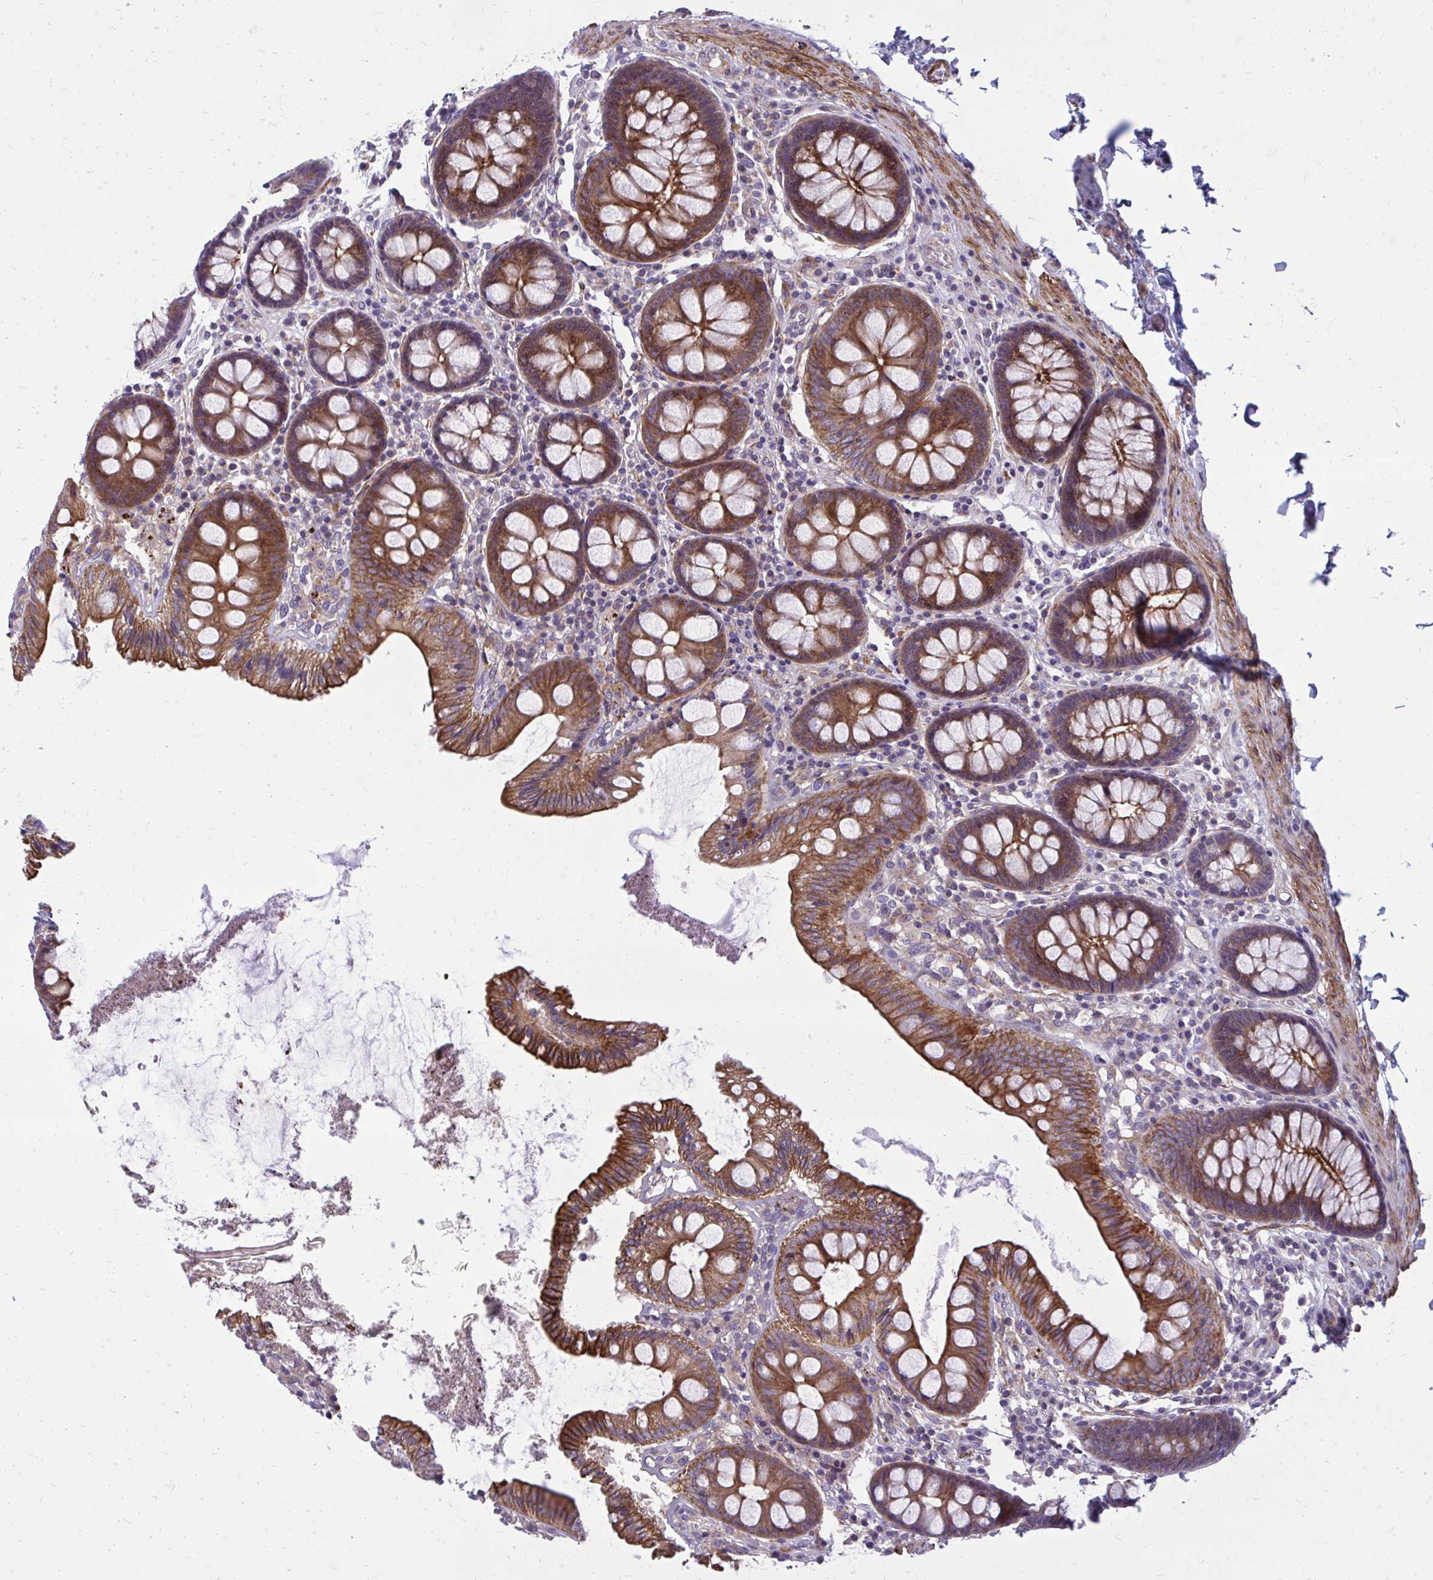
{"staining": {"intensity": "moderate", "quantity": ">75%", "location": "cytoplasmic/membranous"}, "tissue": "colon", "cell_type": "Endothelial cells", "image_type": "normal", "snomed": [{"axis": "morphology", "description": "Normal tissue, NOS"}, {"axis": "topography", "description": "Colon"}], "caption": "Endothelial cells reveal medium levels of moderate cytoplasmic/membranous positivity in approximately >75% of cells in unremarkable colon. Nuclei are stained in blue.", "gene": "FAP", "patient": {"sex": "male", "age": 84}}